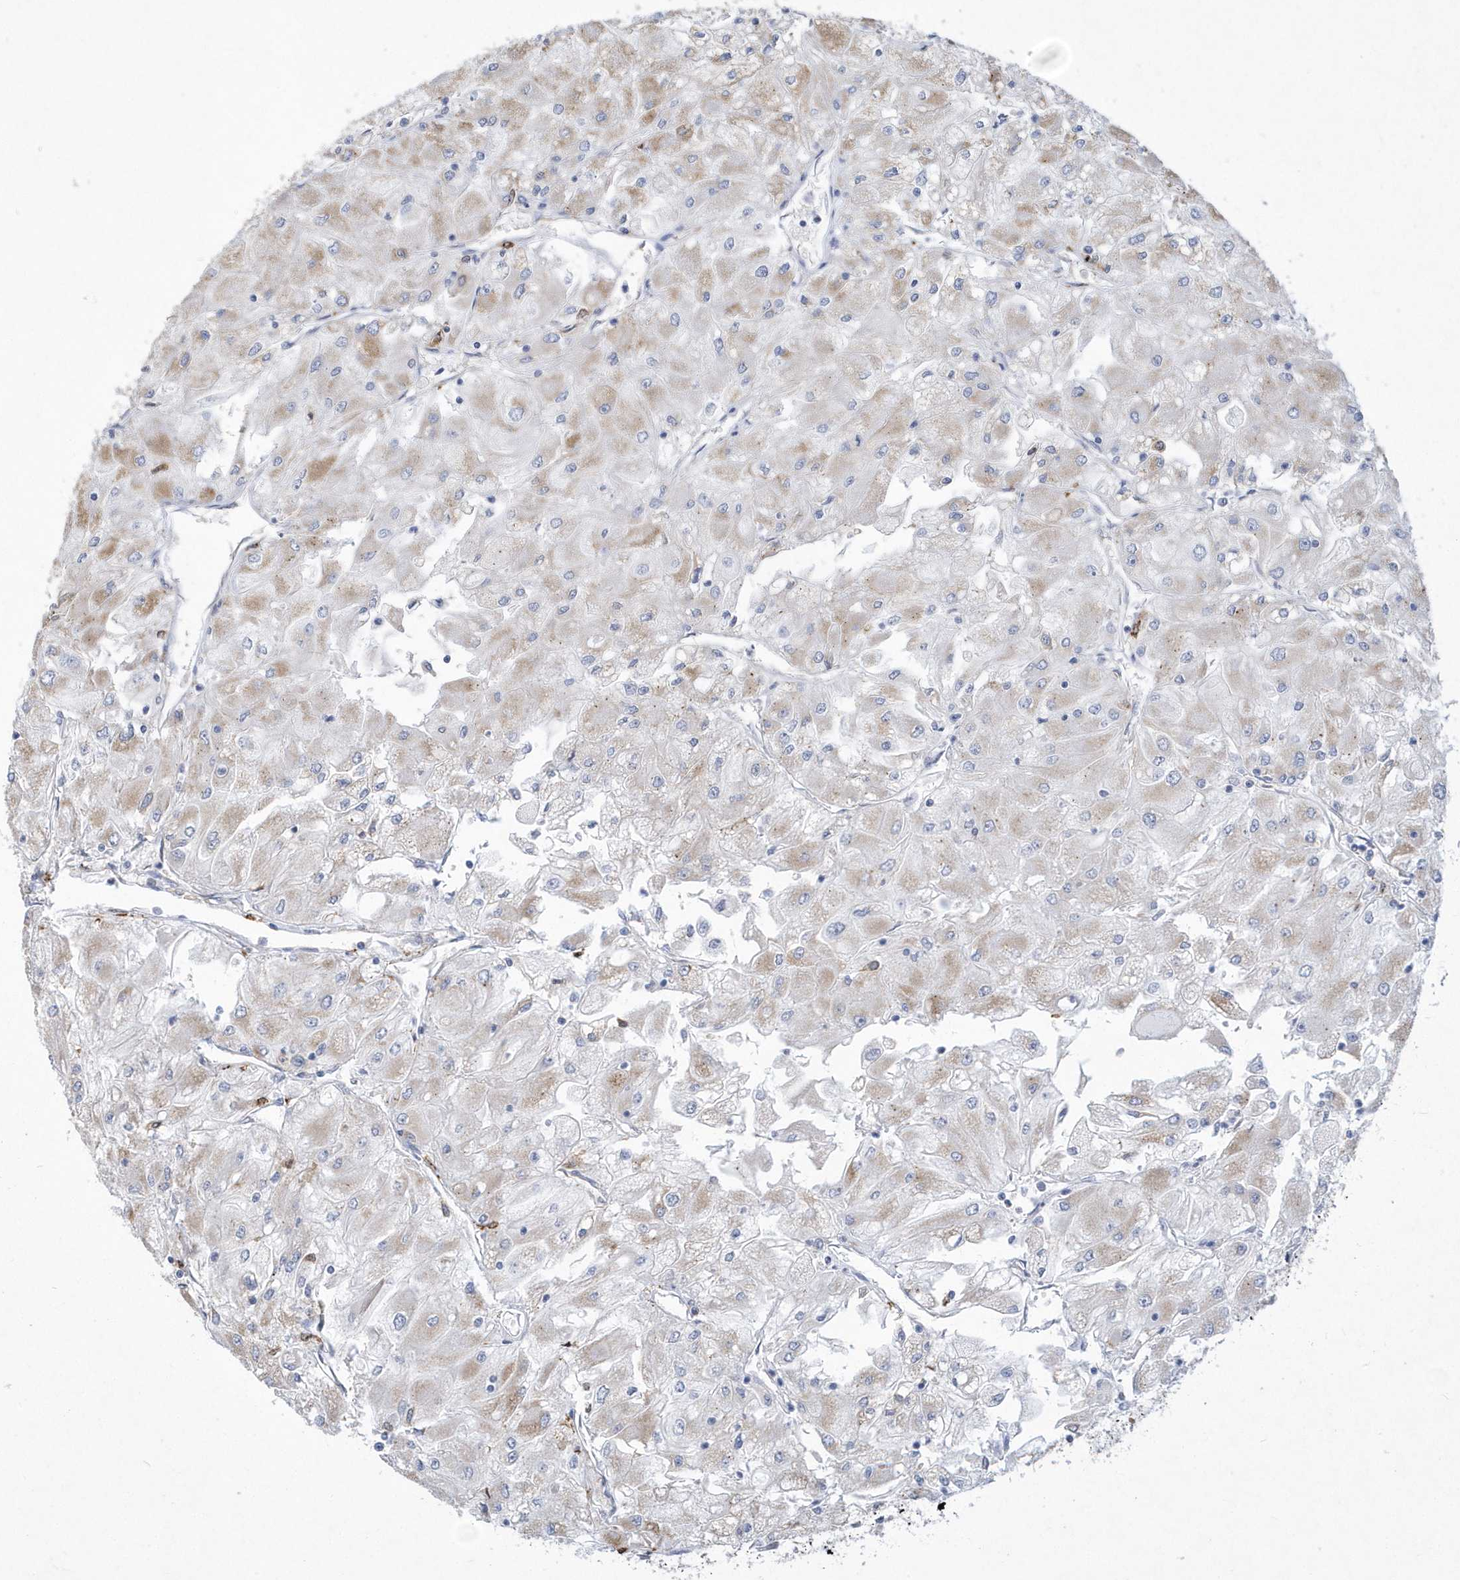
{"staining": {"intensity": "weak", "quantity": "25%-75%", "location": "cytoplasmic/membranous"}, "tissue": "renal cancer", "cell_type": "Tumor cells", "image_type": "cancer", "snomed": [{"axis": "morphology", "description": "Adenocarcinoma, NOS"}, {"axis": "topography", "description": "Kidney"}], "caption": "IHC staining of renal cancer, which shows low levels of weak cytoplasmic/membranous expression in approximately 25%-75% of tumor cells indicating weak cytoplasmic/membranous protein expression. The staining was performed using DAB (3,3'-diaminobenzidine) (brown) for protein detection and nuclei were counterstained in hematoxylin (blue).", "gene": "TSPEAR", "patient": {"sex": "male", "age": 80}}